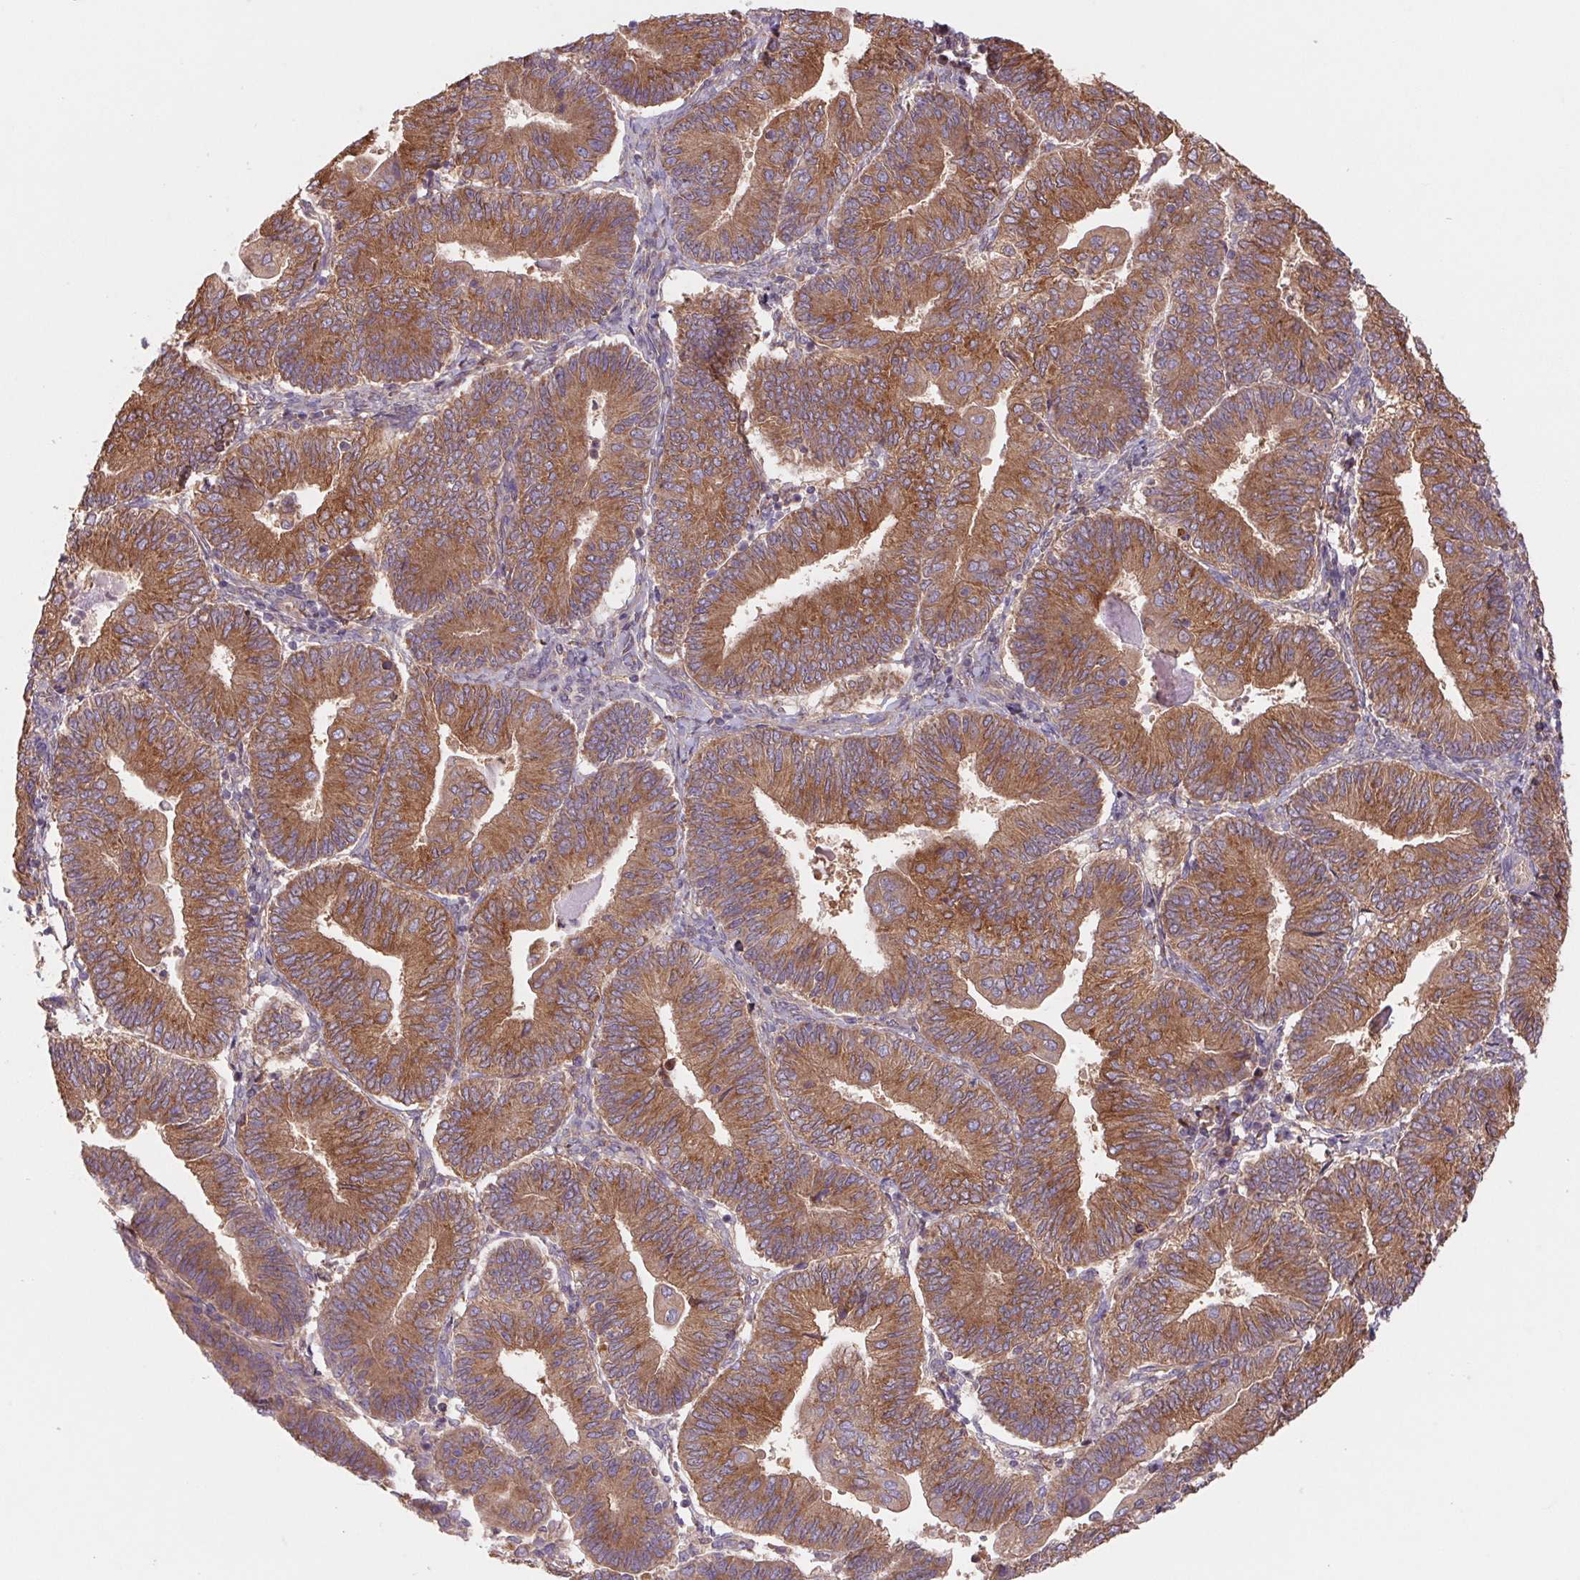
{"staining": {"intensity": "moderate", "quantity": ">75%", "location": "cytoplasmic/membranous"}, "tissue": "endometrial cancer", "cell_type": "Tumor cells", "image_type": "cancer", "snomed": [{"axis": "morphology", "description": "Adenocarcinoma, NOS"}, {"axis": "topography", "description": "Endometrium"}], "caption": "Endometrial cancer was stained to show a protein in brown. There is medium levels of moderate cytoplasmic/membranous expression in approximately >75% of tumor cells.", "gene": "RAB1A", "patient": {"sex": "female", "age": 65}}